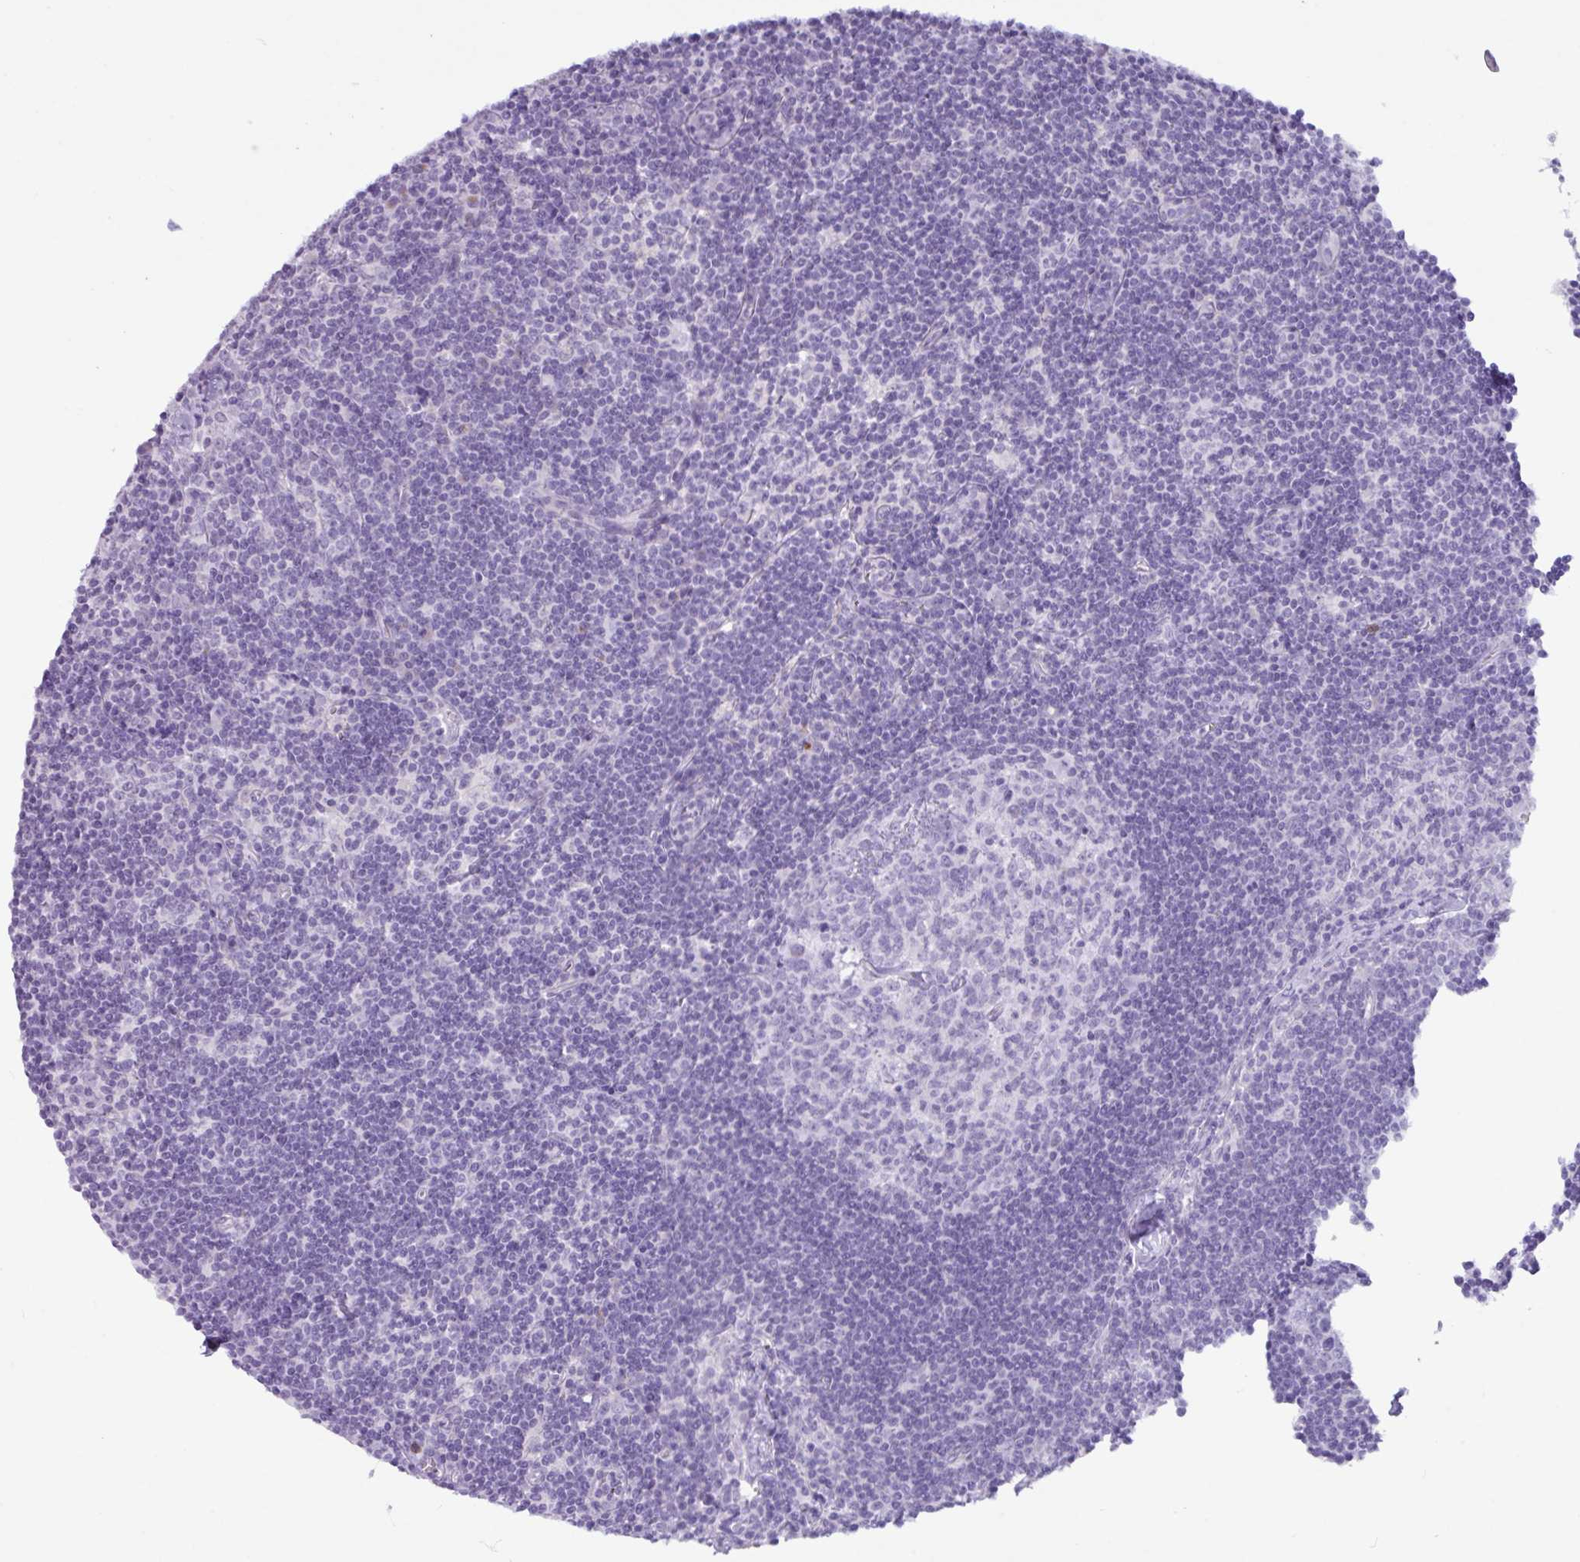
{"staining": {"intensity": "negative", "quantity": "none", "location": "none"}, "tissue": "lymph node", "cell_type": "Germinal center cells", "image_type": "normal", "snomed": [{"axis": "morphology", "description": "Normal tissue, NOS"}, {"axis": "topography", "description": "Lymph node"}], "caption": "High power microscopy photomicrograph of an immunohistochemistry (IHC) photomicrograph of unremarkable lymph node, revealing no significant expression in germinal center cells. (Brightfield microscopy of DAB (3,3'-diaminobenzidine) IHC at high magnification).", "gene": "ZNF524", "patient": {"sex": "female", "age": 29}}